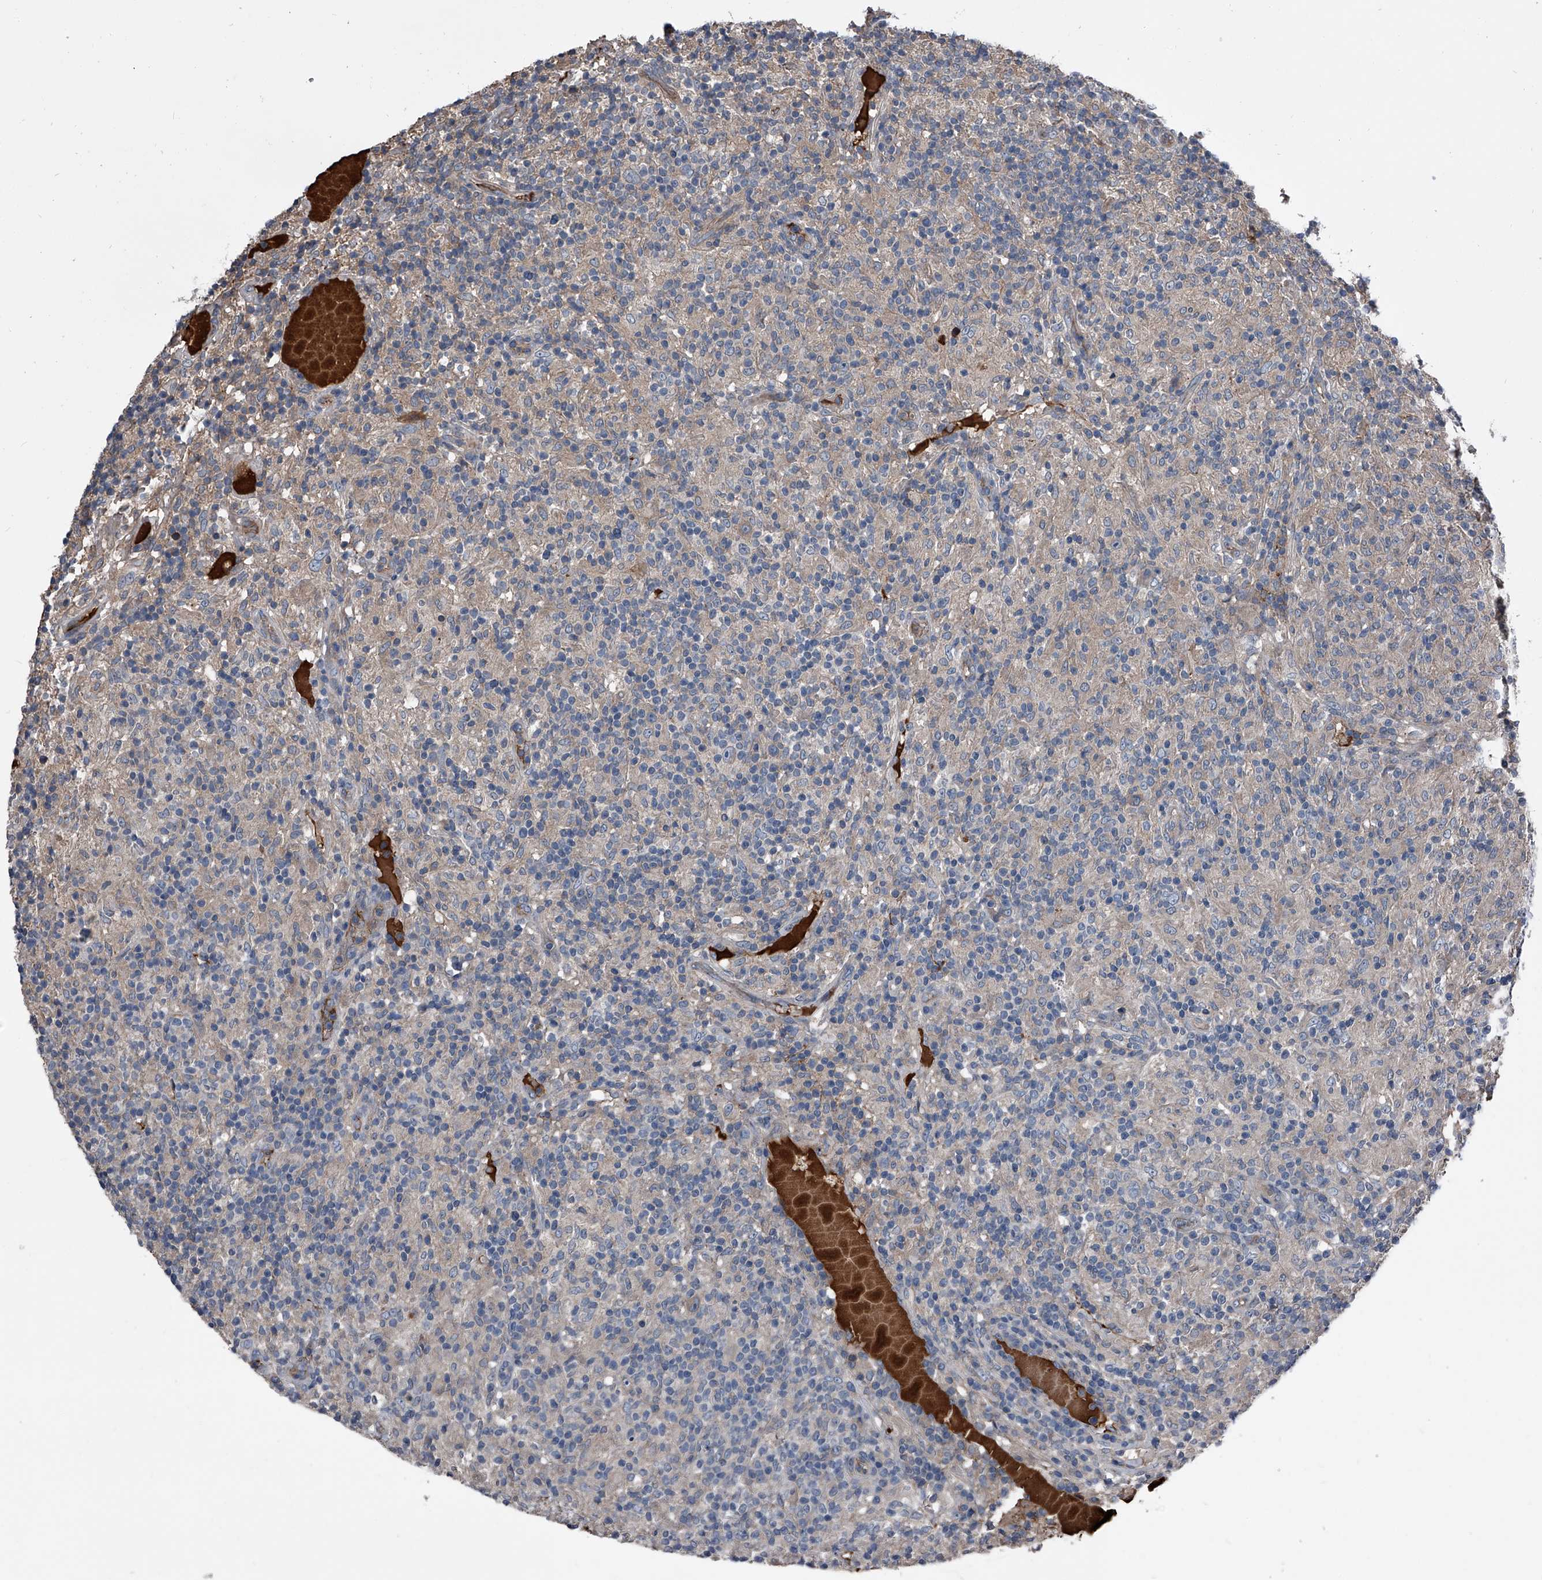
{"staining": {"intensity": "negative", "quantity": "none", "location": "none"}, "tissue": "lymphoma", "cell_type": "Tumor cells", "image_type": "cancer", "snomed": [{"axis": "morphology", "description": "Hodgkin's disease, NOS"}, {"axis": "topography", "description": "Lymph node"}], "caption": "Tumor cells are negative for protein expression in human Hodgkin's disease.", "gene": "KIF13A", "patient": {"sex": "male", "age": 70}}